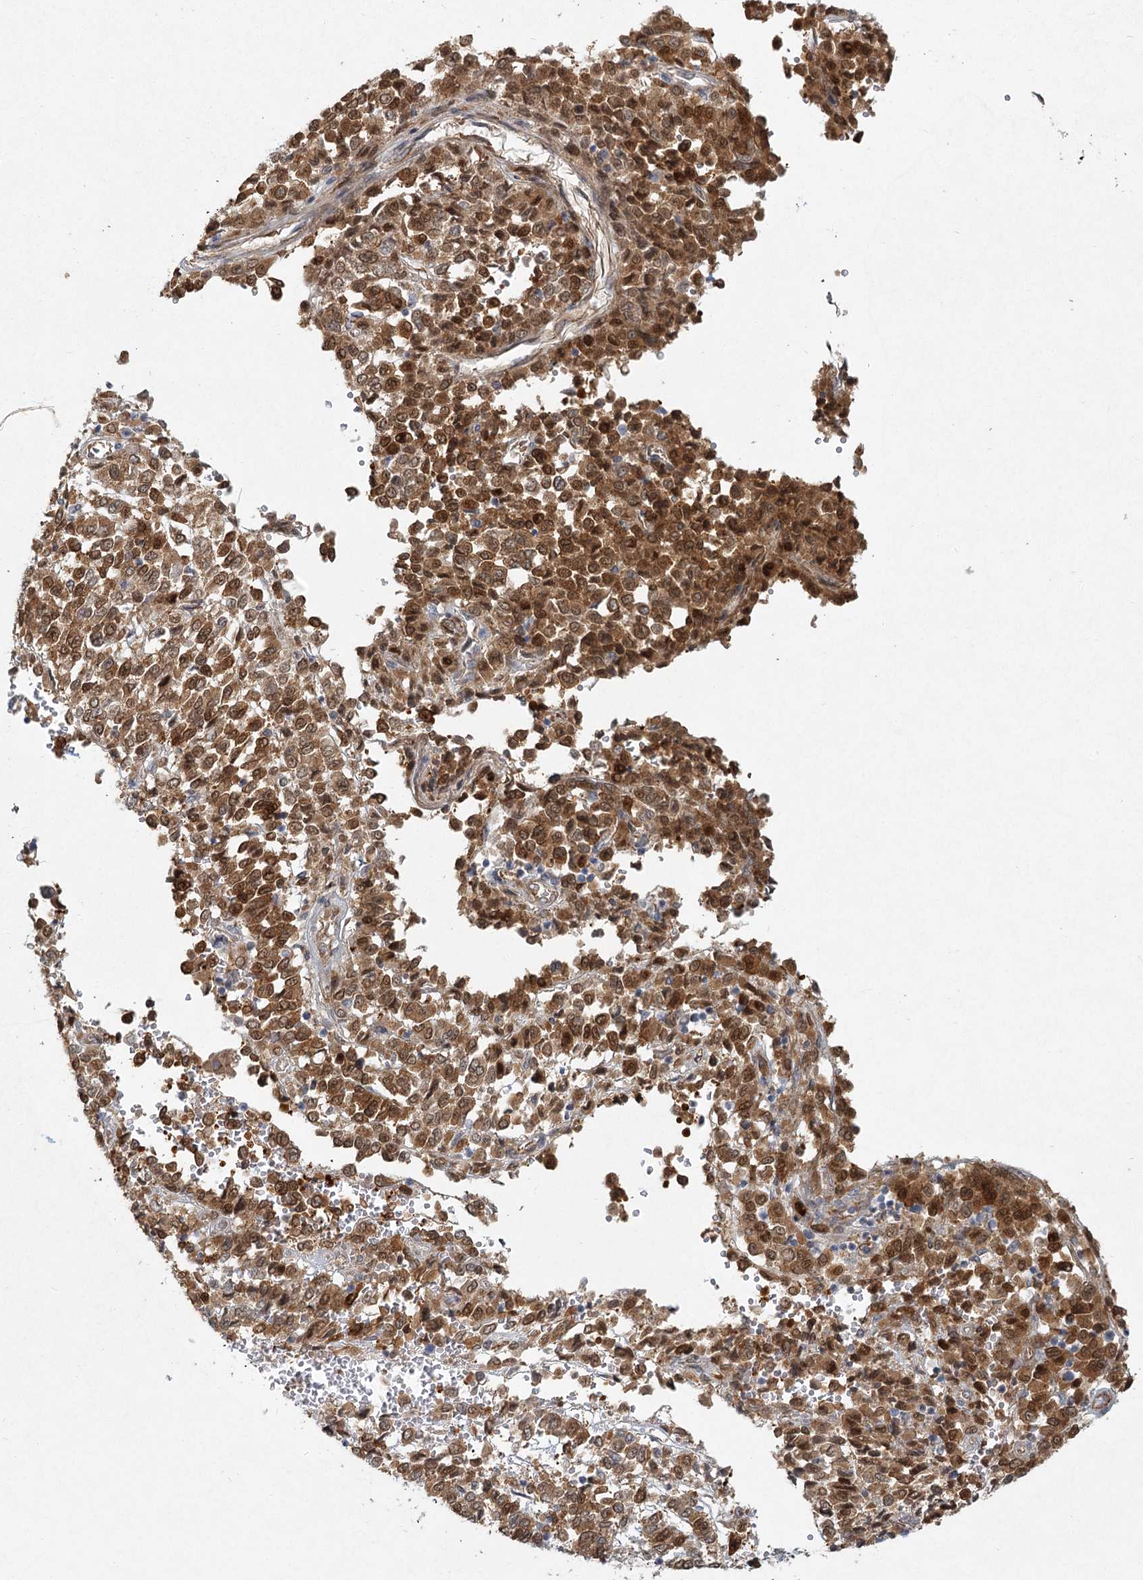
{"staining": {"intensity": "moderate", "quantity": ">75%", "location": "cytoplasmic/membranous,nuclear"}, "tissue": "melanoma", "cell_type": "Tumor cells", "image_type": "cancer", "snomed": [{"axis": "morphology", "description": "Malignant melanoma, Metastatic site"}, {"axis": "topography", "description": "Pancreas"}], "caption": "A high-resolution photomicrograph shows immunohistochemistry (IHC) staining of melanoma, which exhibits moderate cytoplasmic/membranous and nuclear expression in about >75% of tumor cells.", "gene": "LRP2BP", "patient": {"sex": "female", "age": 30}}